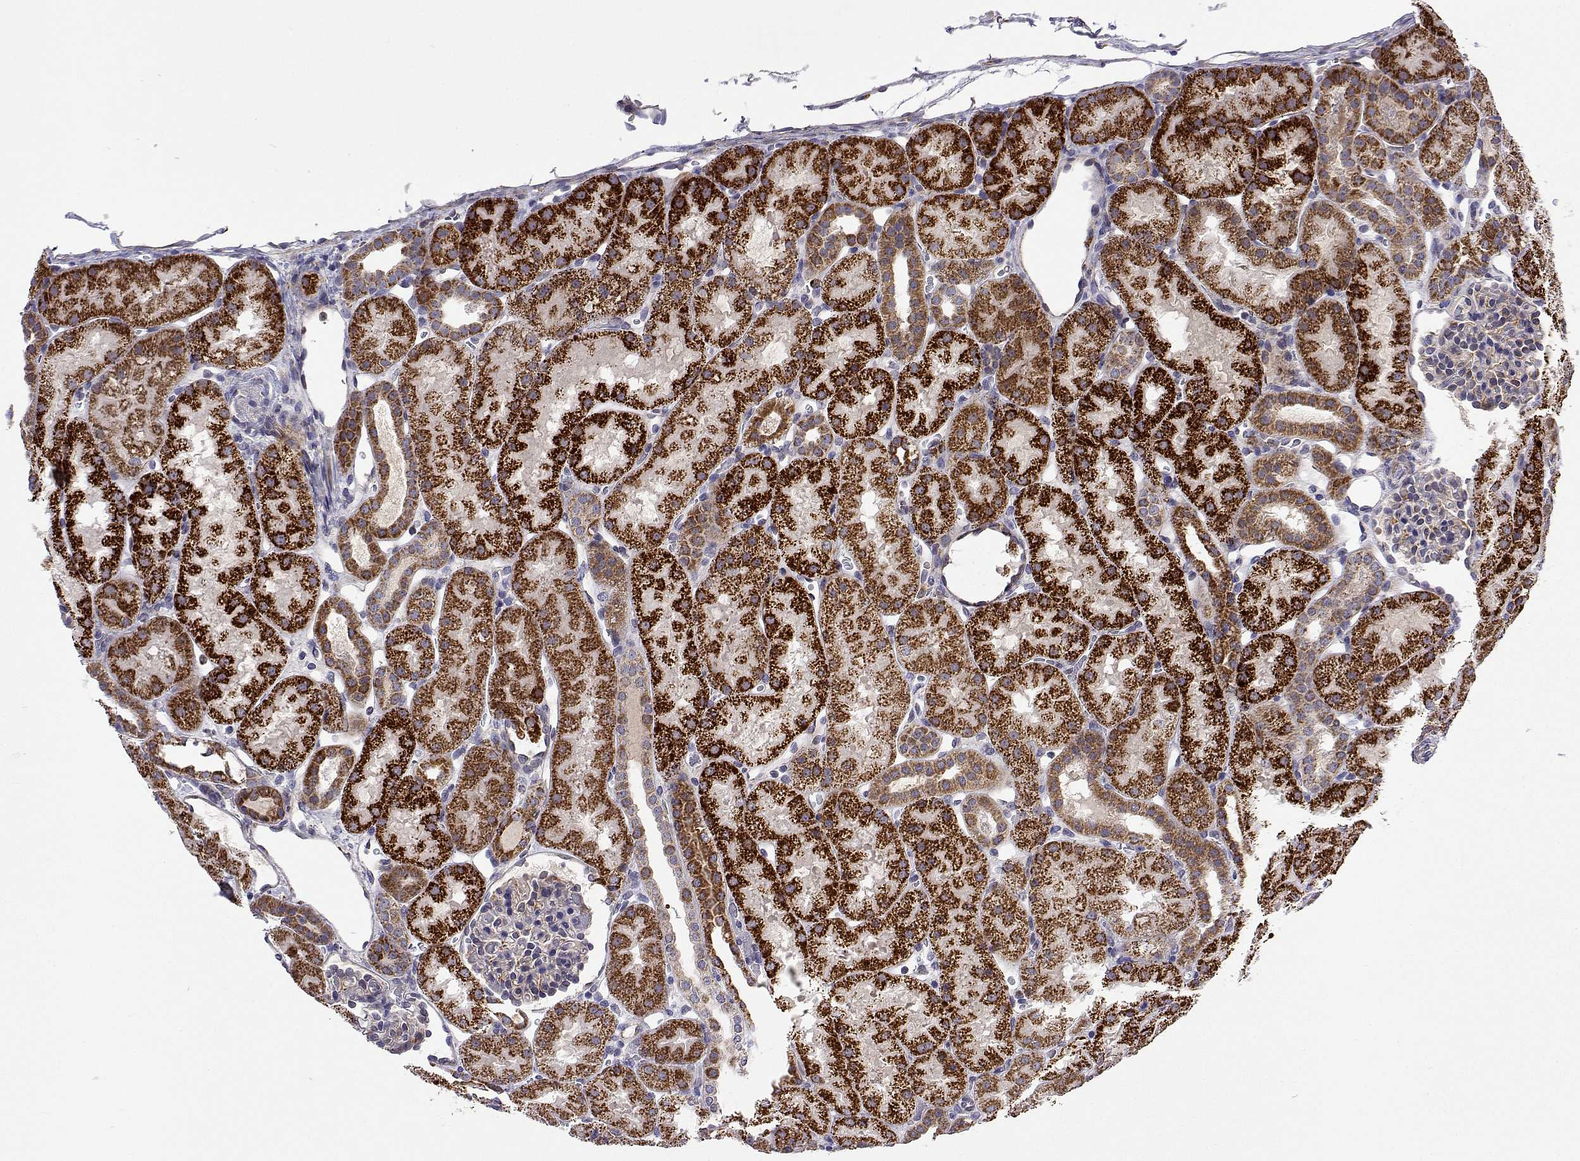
{"staining": {"intensity": "weak", "quantity": "<25%", "location": "cytoplasmic/membranous"}, "tissue": "kidney", "cell_type": "Cells in glomeruli", "image_type": "normal", "snomed": [{"axis": "morphology", "description": "Normal tissue, NOS"}, {"axis": "topography", "description": "Kidney"}], "caption": "The micrograph shows no staining of cells in glomeruli in normal kidney. (DAB (3,3'-diaminobenzidine) immunohistochemistry (IHC), high magnification).", "gene": "DHTKD1", "patient": {"sex": "male", "age": 2}}